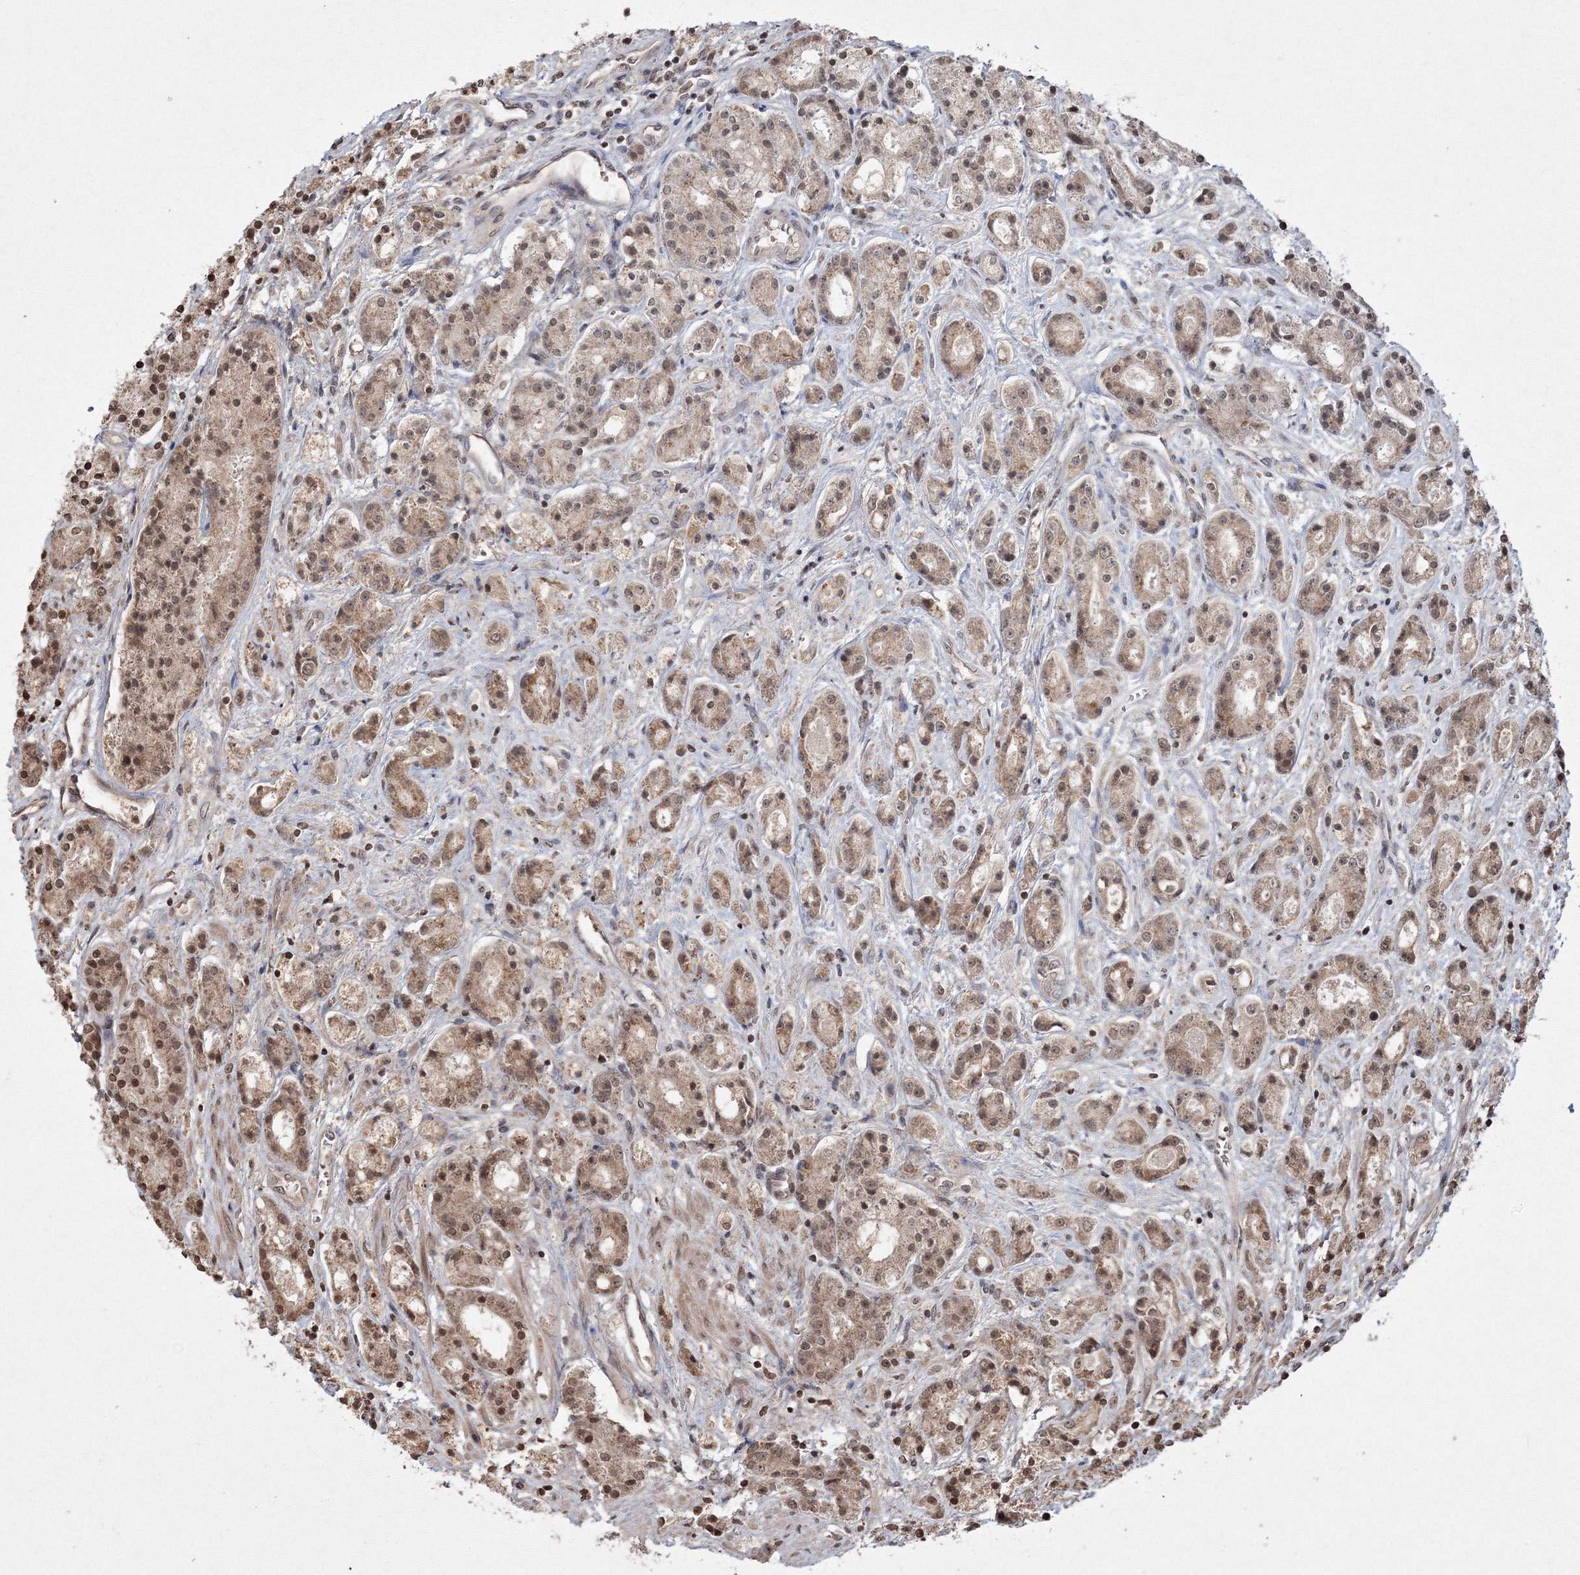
{"staining": {"intensity": "moderate", "quantity": ">75%", "location": "cytoplasmic/membranous,nuclear"}, "tissue": "prostate cancer", "cell_type": "Tumor cells", "image_type": "cancer", "snomed": [{"axis": "morphology", "description": "Adenocarcinoma, High grade"}, {"axis": "topography", "description": "Prostate"}], "caption": "Immunohistochemical staining of human prostate cancer (adenocarcinoma (high-grade)) displays medium levels of moderate cytoplasmic/membranous and nuclear expression in about >75% of tumor cells.", "gene": "PEX13", "patient": {"sex": "male", "age": 60}}